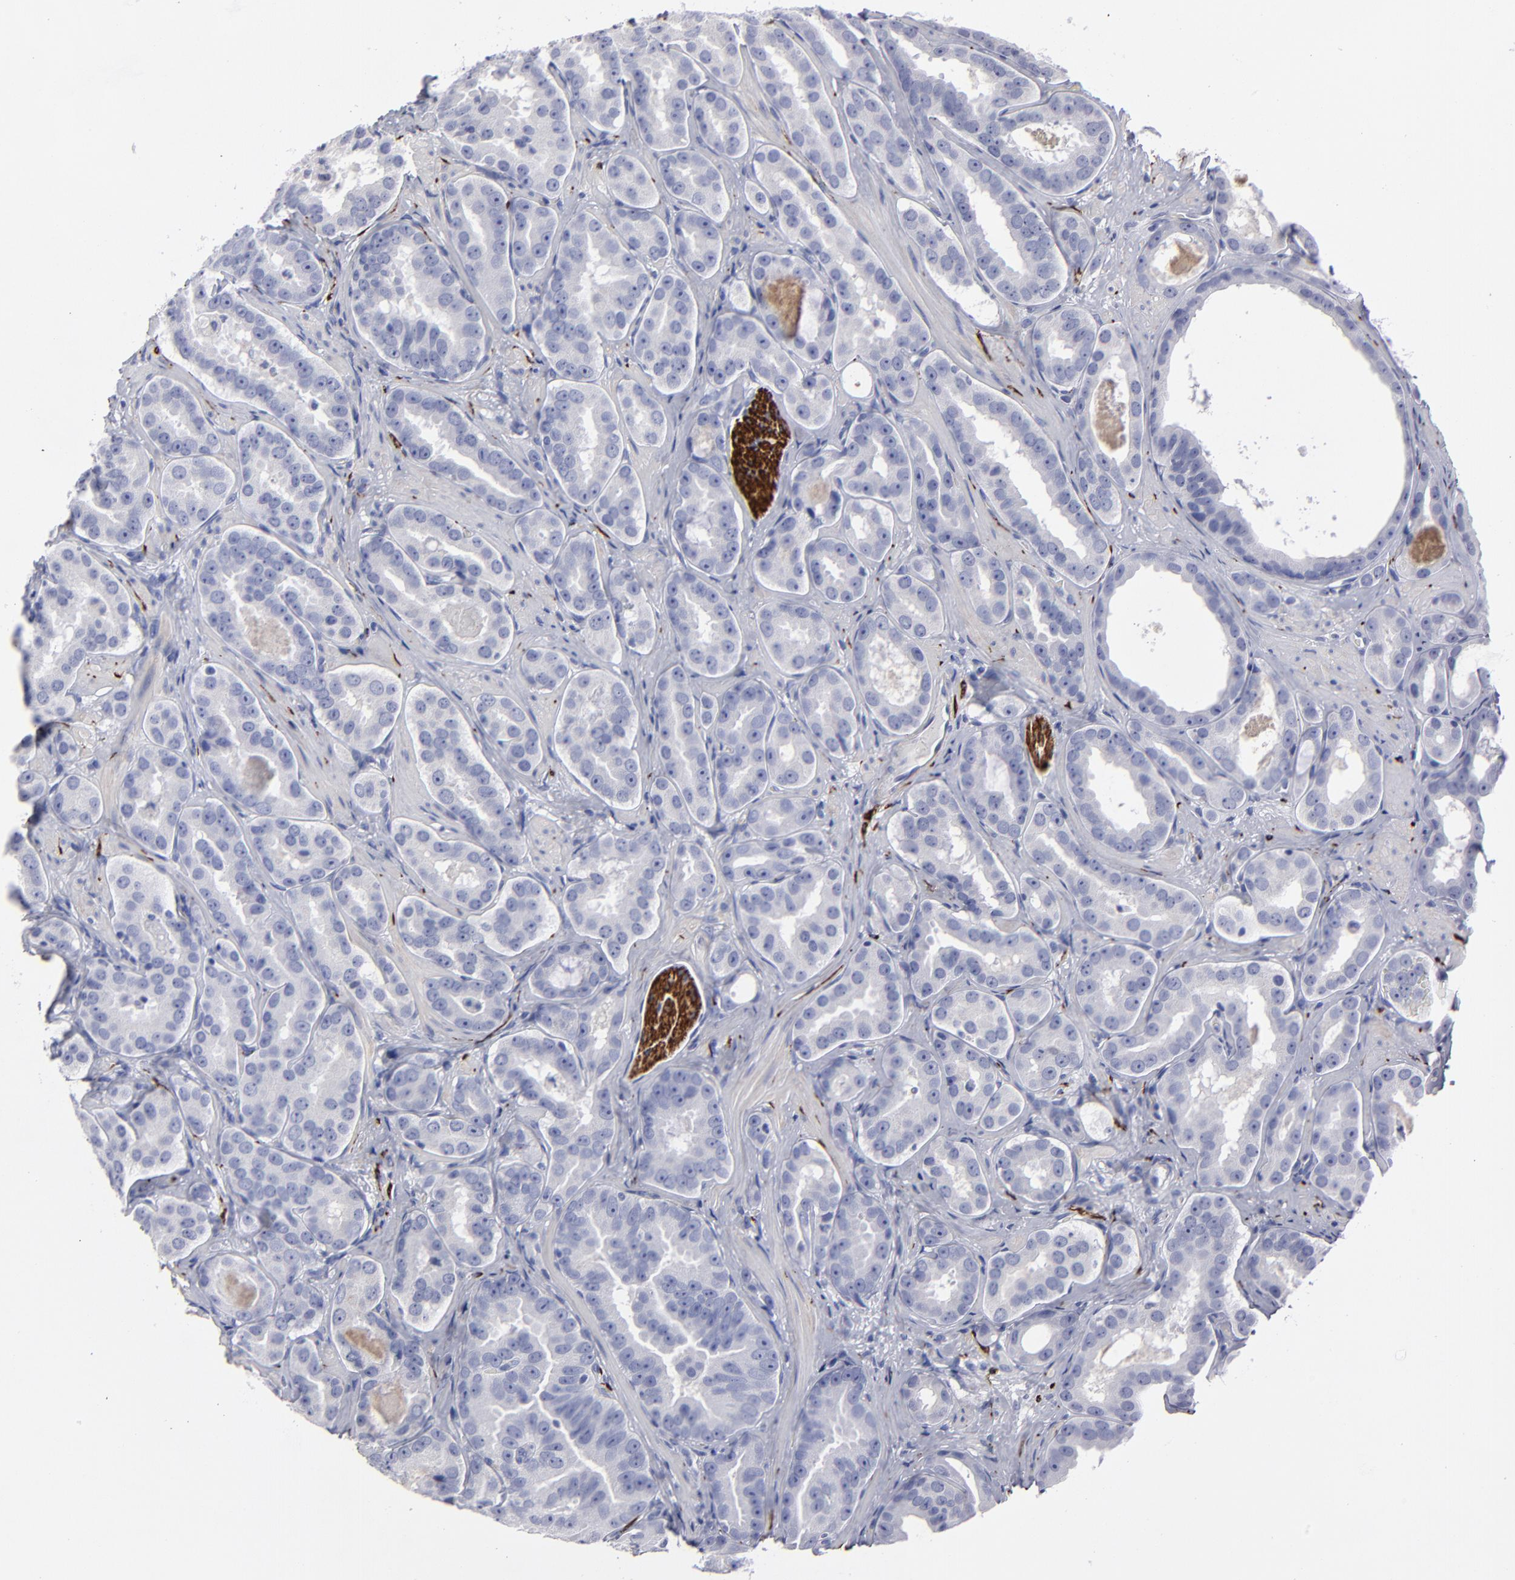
{"staining": {"intensity": "negative", "quantity": "none", "location": "none"}, "tissue": "prostate cancer", "cell_type": "Tumor cells", "image_type": "cancer", "snomed": [{"axis": "morphology", "description": "Adenocarcinoma, Low grade"}, {"axis": "topography", "description": "Prostate"}], "caption": "A high-resolution micrograph shows immunohistochemistry staining of prostate adenocarcinoma (low-grade), which exhibits no significant staining in tumor cells. Nuclei are stained in blue.", "gene": "CADM3", "patient": {"sex": "male", "age": 59}}